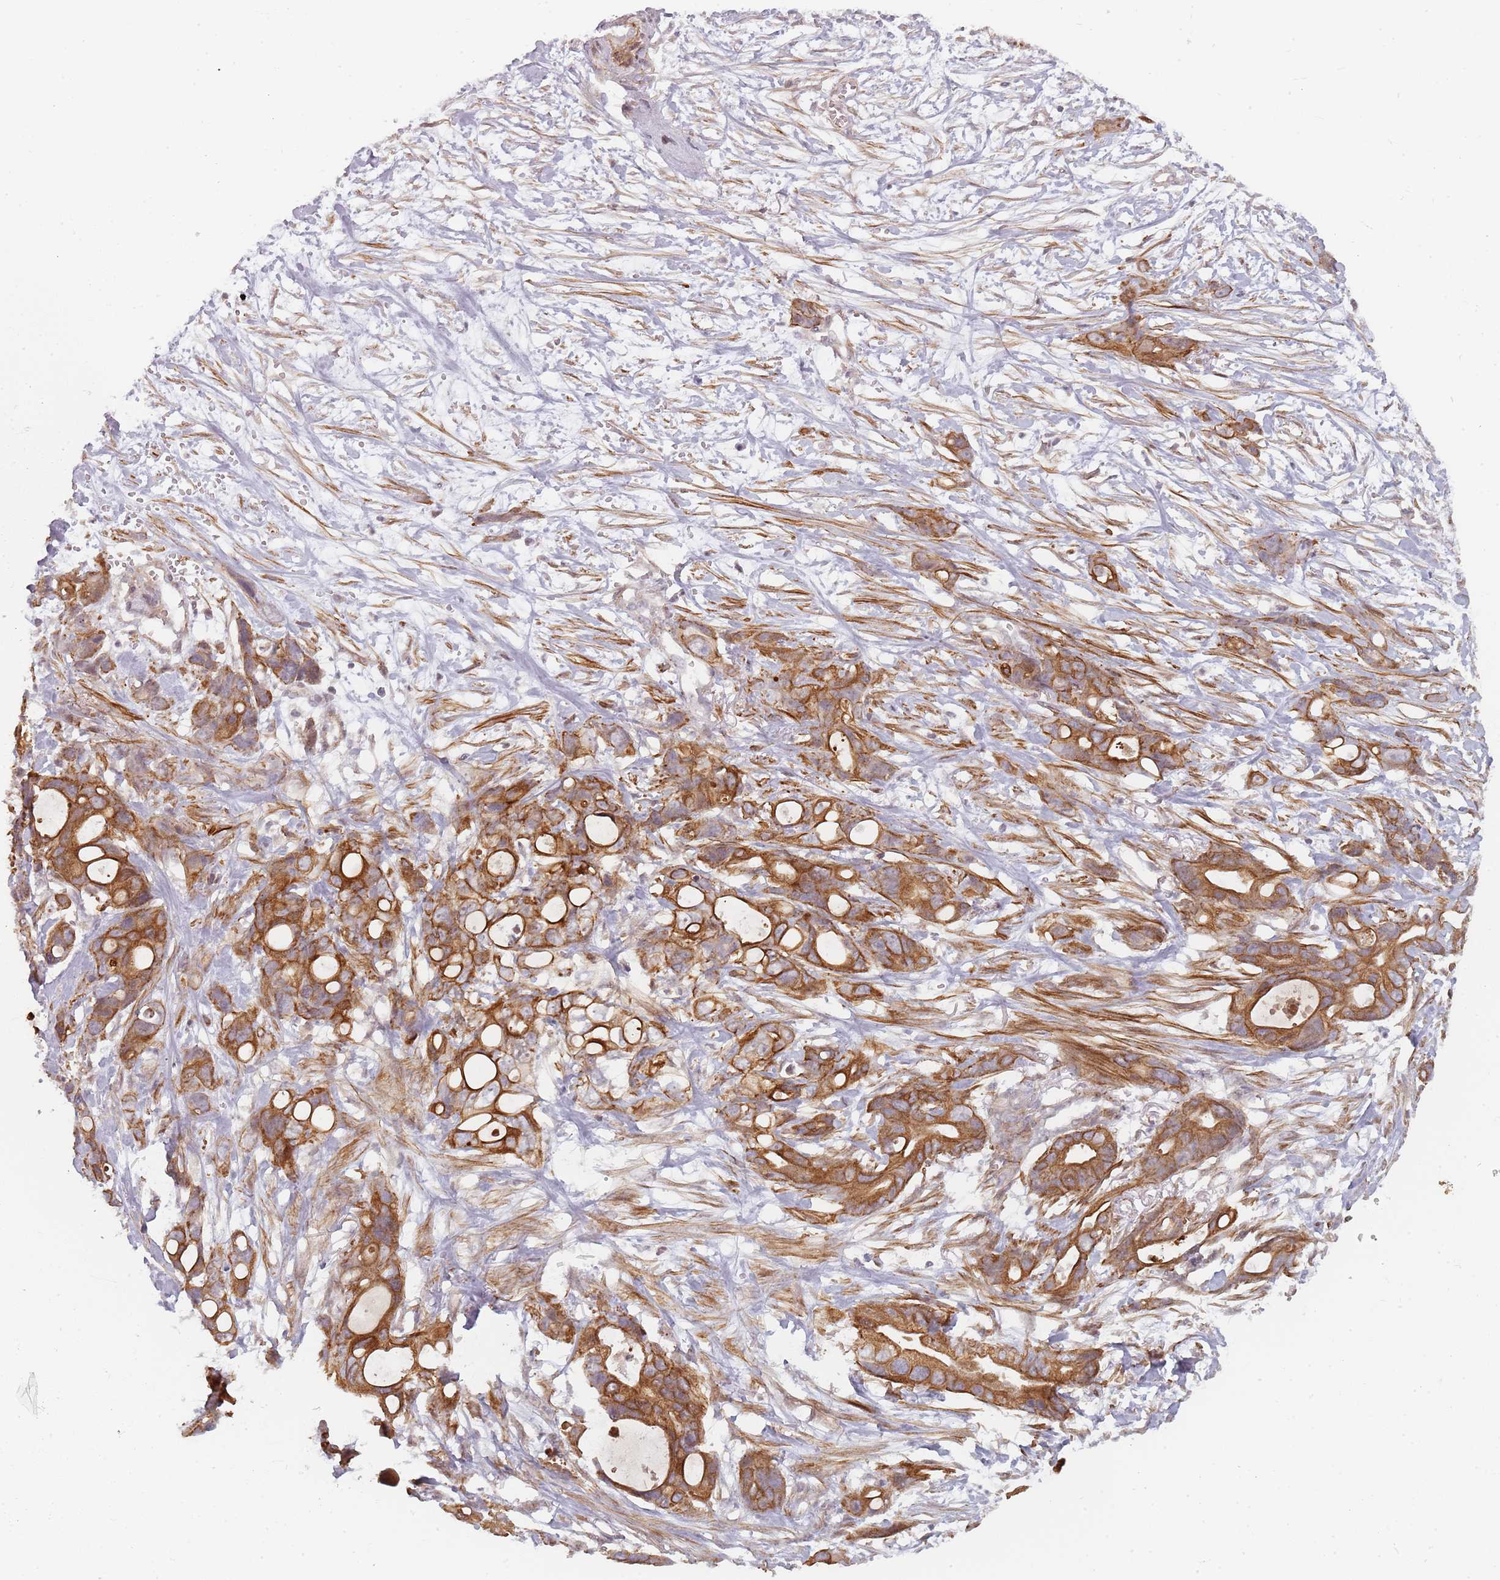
{"staining": {"intensity": "strong", "quantity": ">75%", "location": "cytoplasmic/membranous"}, "tissue": "ovarian cancer", "cell_type": "Tumor cells", "image_type": "cancer", "snomed": [{"axis": "morphology", "description": "Cystadenocarcinoma, mucinous, NOS"}, {"axis": "topography", "description": "Ovary"}], "caption": "IHC staining of mucinous cystadenocarcinoma (ovarian), which exhibits high levels of strong cytoplasmic/membranous positivity in approximately >75% of tumor cells indicating strong cytoplasmic/membranous protein staining. The staining was performed using DAB (3,3'-diaminobenzidine) (brown) for protein detection and nuclei were counterstained in hematoxylin (blue).", "gene": "RPS6KA2", "patient": {"sex": "female", "age": 70}}